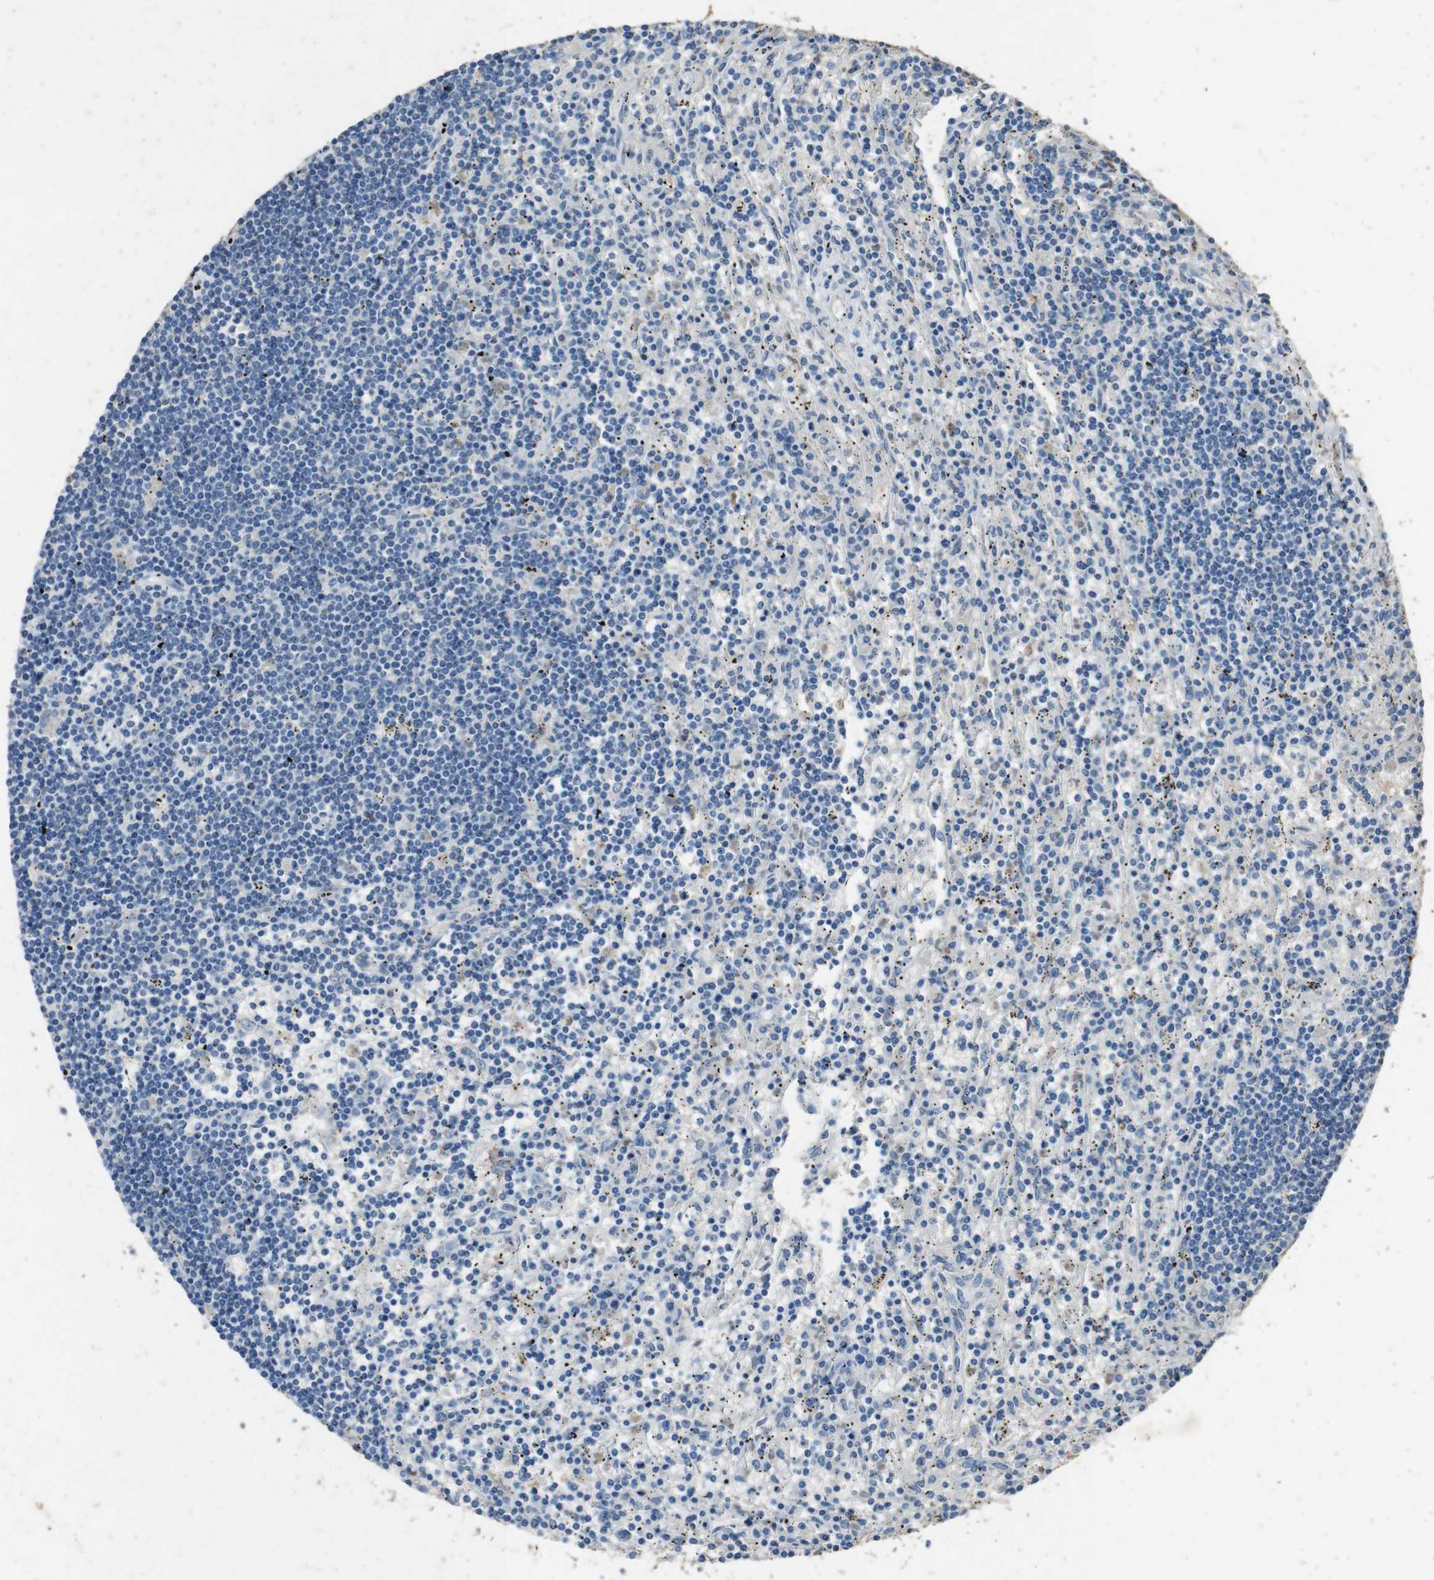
{"staining": {"intensity": "negative", "quantity": "none", "location": "none"}, "tissue": "lymphoma", "cell_type": "Tumor cells", "image_type": "cancer", "snomed": [{"axis": "morphology", "description": "Malignant lymphoma, non-Hodgkin's type, Low grade"}, {"axis": "topography", "description": "Spleen"}], "caption": "Immunohistochemistry photomicrograph of neoplastic tissue: lymphoma stained with DAB (3,3'-diaminobenzidine) reveals no significant protein expression in tumor cells.", "gene": "STBD1", "patient": {"sex": "male", "age": 76}}